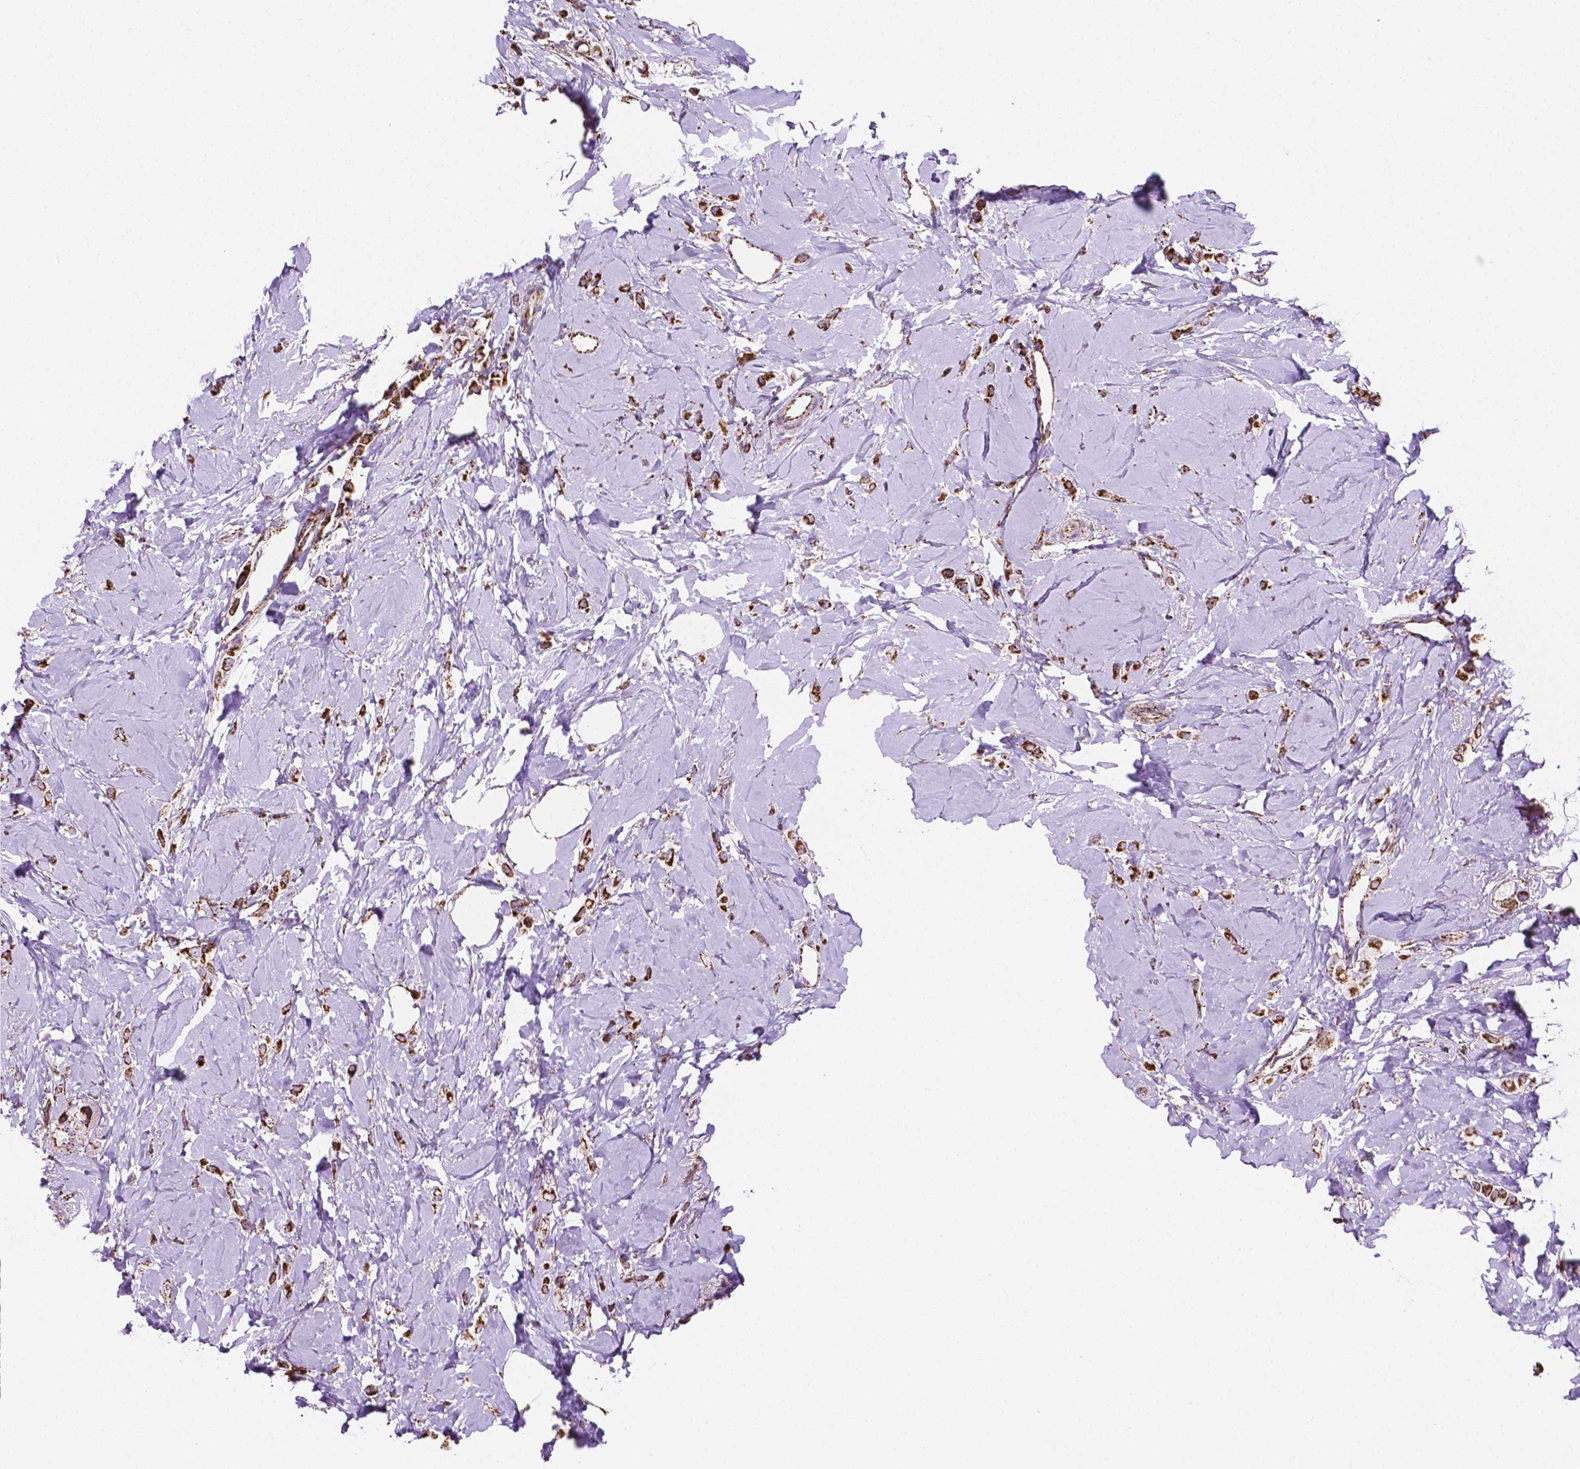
{"staining": {"intensity": "strong", "quantity": ">75%", "location": "cytoplasmic/membranous"}, "tissue": "breast cancer", "cell_type": "Tumor cells", "image_type": "cancer", "snomed": [{"axis": "morphology", "description": "Lobular carcinoma"}, {"axis": "topography", "description": "Breast"}], "caption": "Lobular carcinoma (breast) tissue displays strong cytoplasmic/membranous positivity in about >75% of tumor cells, visualized by immunohistochemistry. Ihc stains the protein of interest in brown and the nuclei are stained blue.", "gene": "RMDN3", "patient": {"sex": "female", "age": 66}}